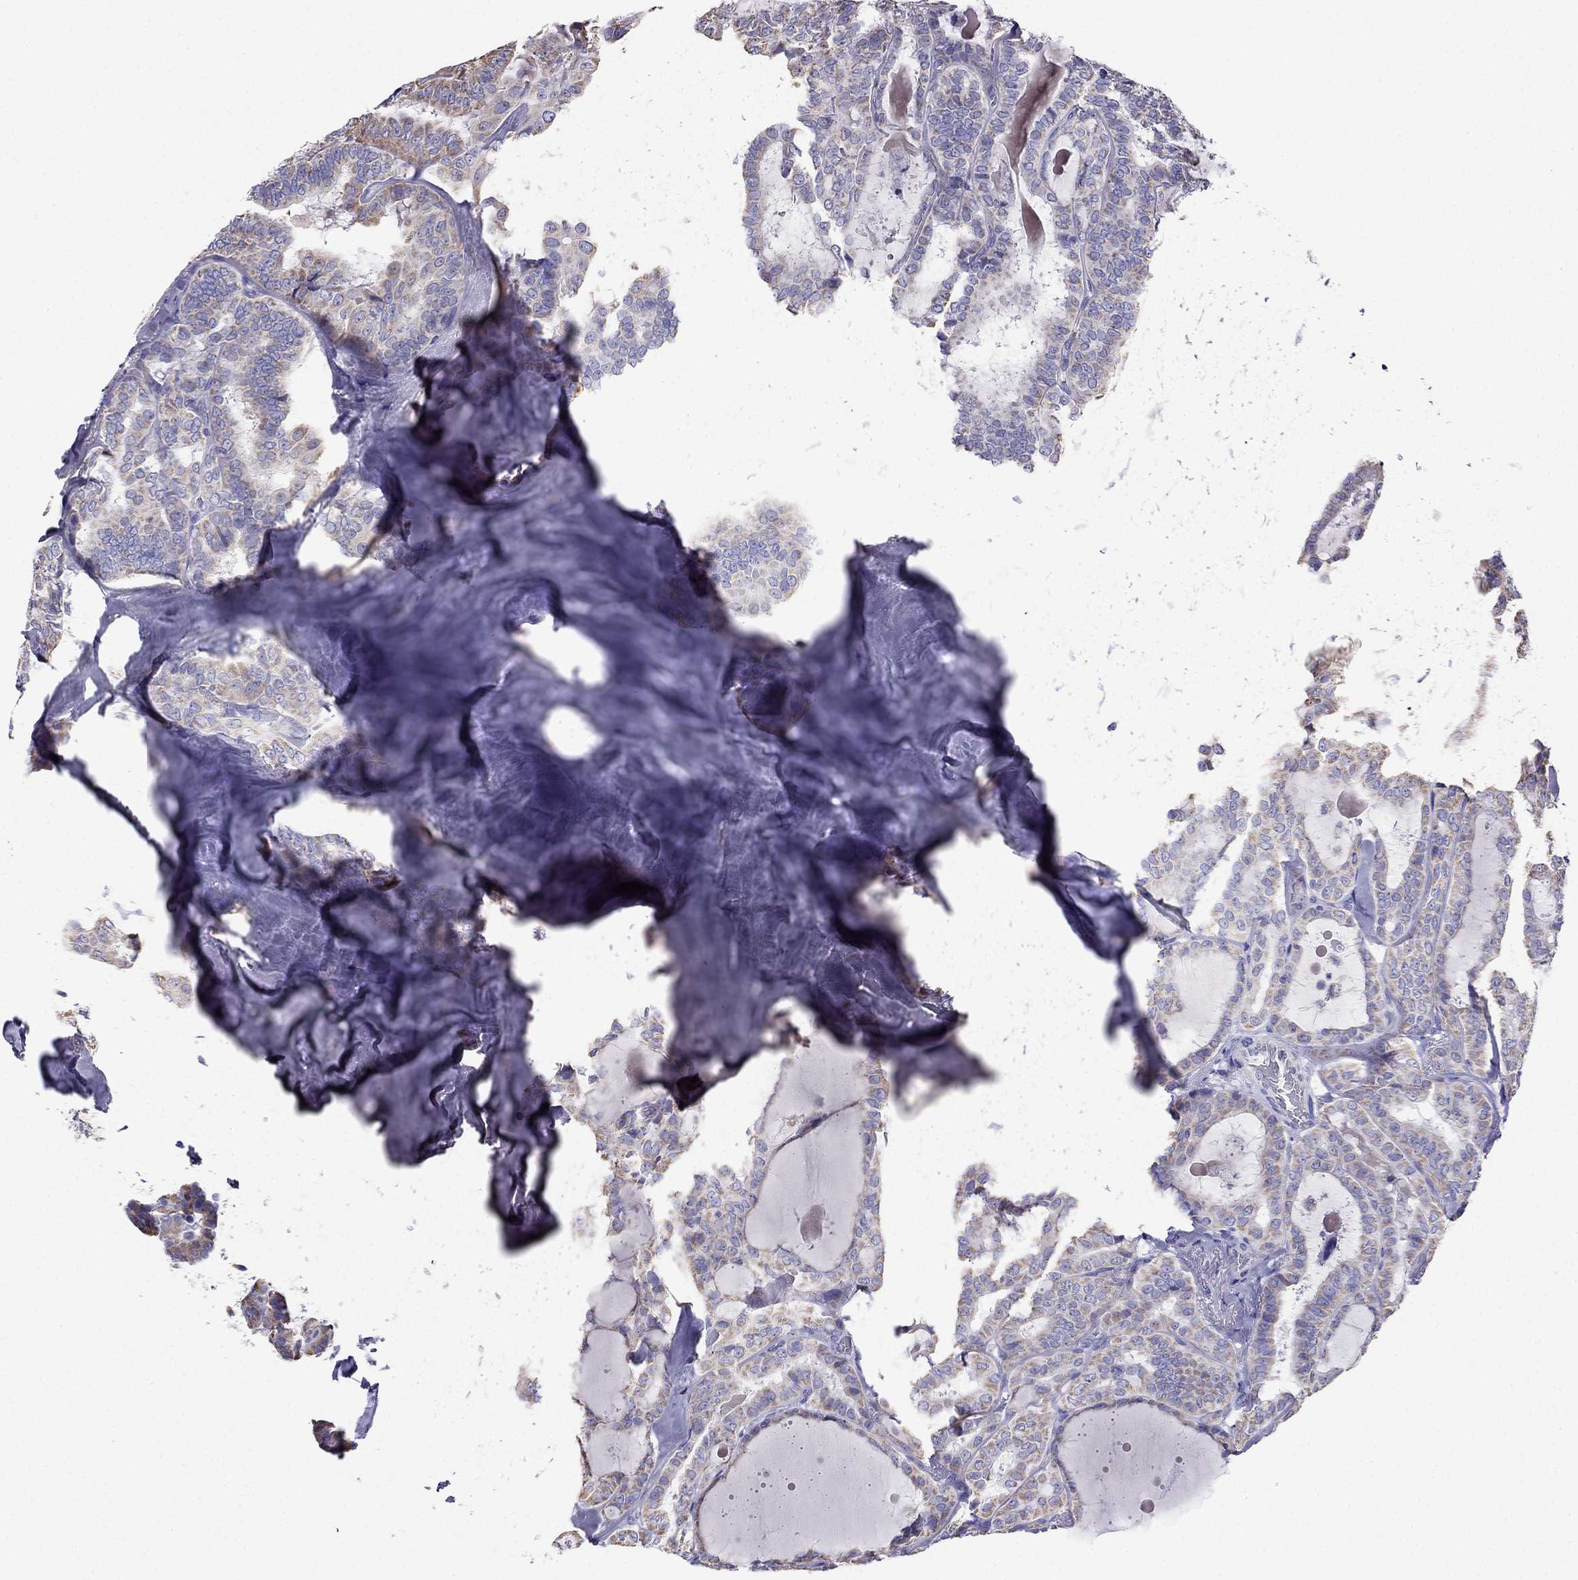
{"staining": {"intensity": "weak", "quantity": ">75%", "location": "cytoplasmic/membranous"}, "tissue": "thyroid cancer", "cell_type": "Tumor cells", "image_type": "cancer", "snomed": [{"axis": "morphology", "description": "Papillary adenocarcinoma, NOS"}, {"axis": "topography", "description": "Thyroid gland"}], "caption": "The immunohistochemical stain shows weak cytoplasmic/membranous staining in tumor cells of thyroid cancer tissue. (DAB = brown stain, brightfield microscopy at high magnification).", "gene": "DSC1", "patient": {"sex": "female", "age": 39}}